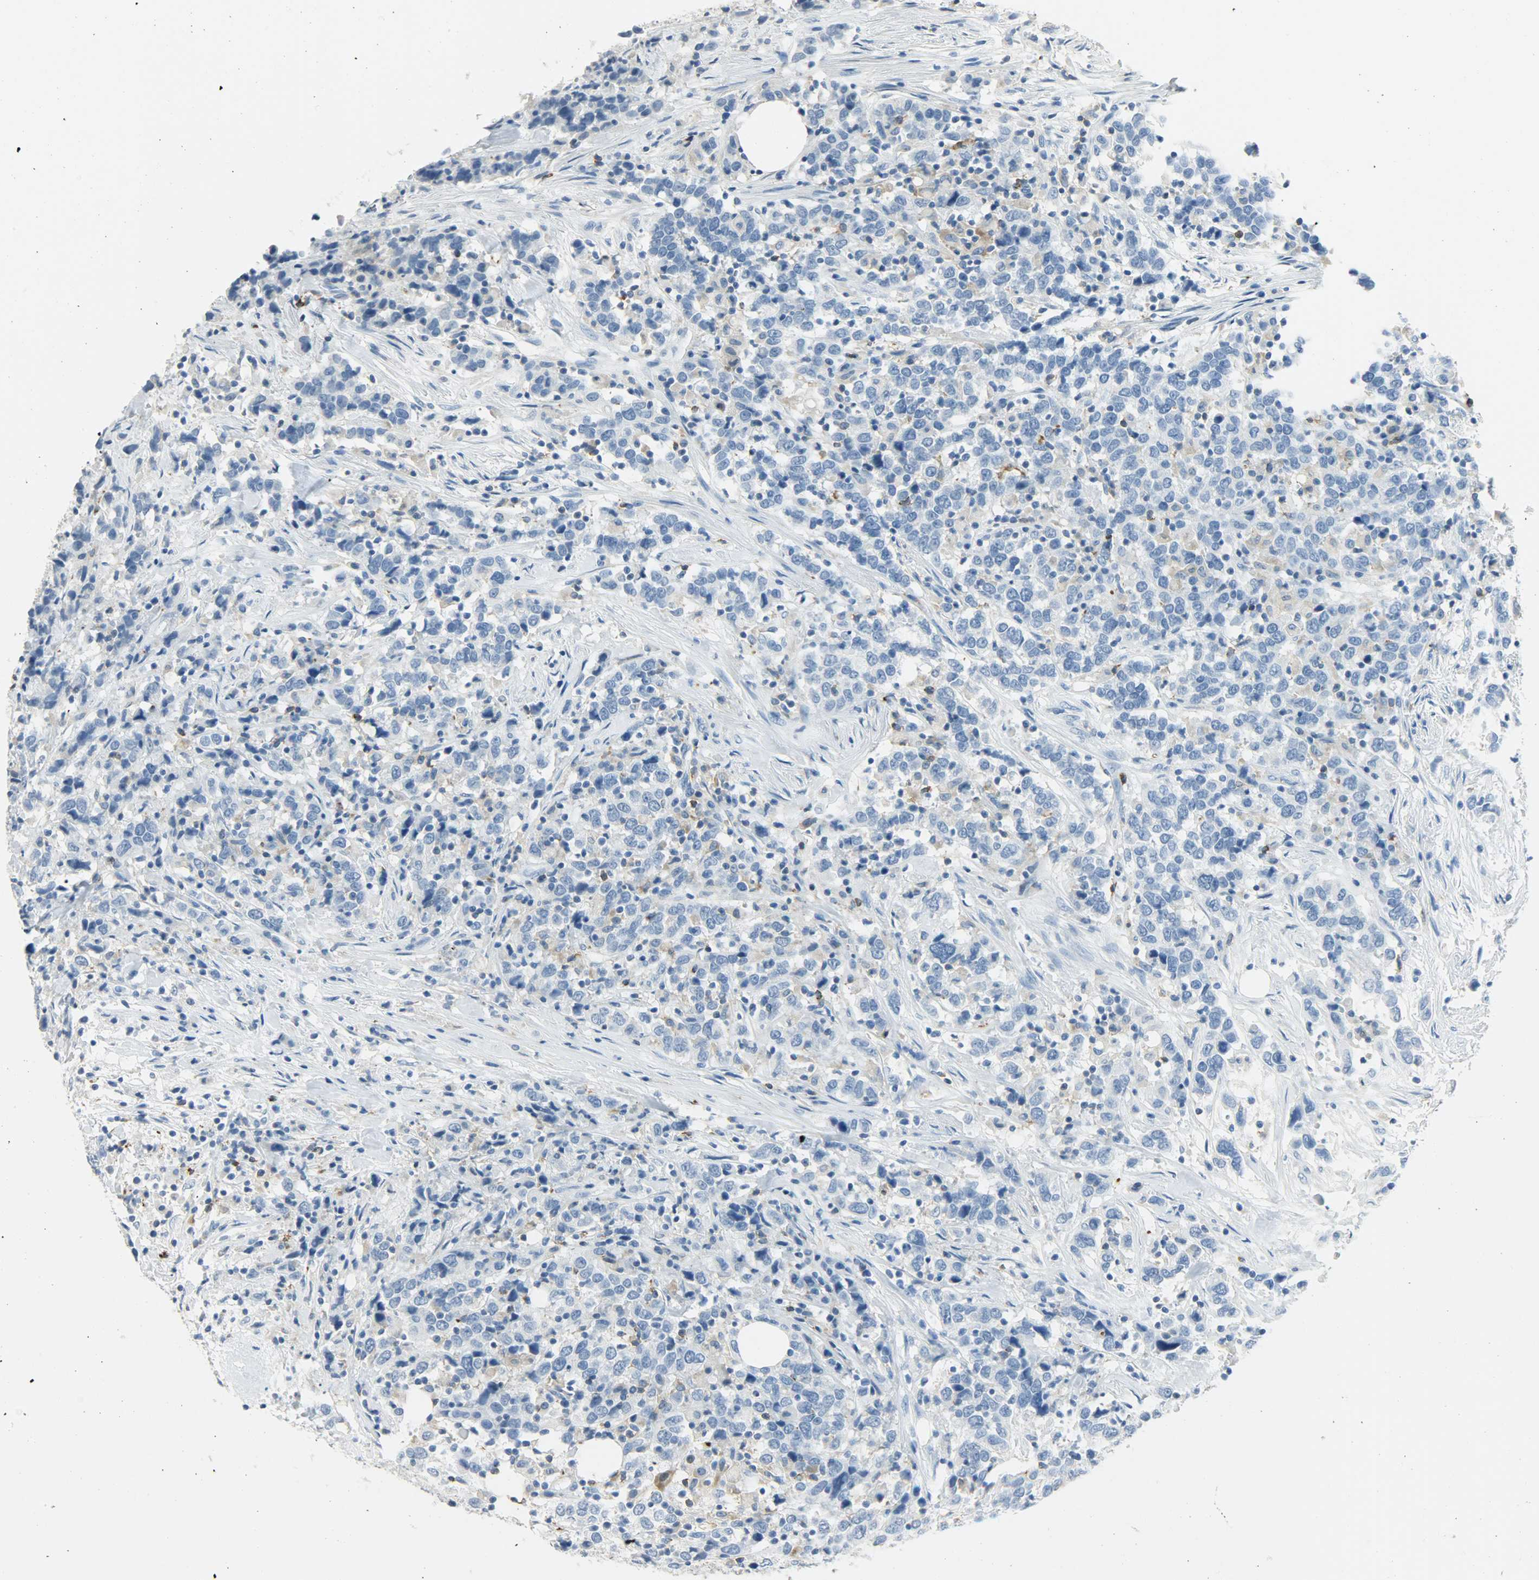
{"staining": {"intensity": "negative", "quantity": "none", "location": "none"}, "tissue": "urothelial cancer", "cell_type": "Tumor cells", "image_type": "cancer", "snomed": [{"axis": "morphology", "description": "Urothelial carcinoma, High grade"}, {"axis": "topography", "description": "Urinary bladder"}], "caption": "The photomicrograph shows no staining of tumor cells in high-grade urothelial carcinoma.", "gene": "PTPN6", "patient": {"sex": "male", "age": 61}}